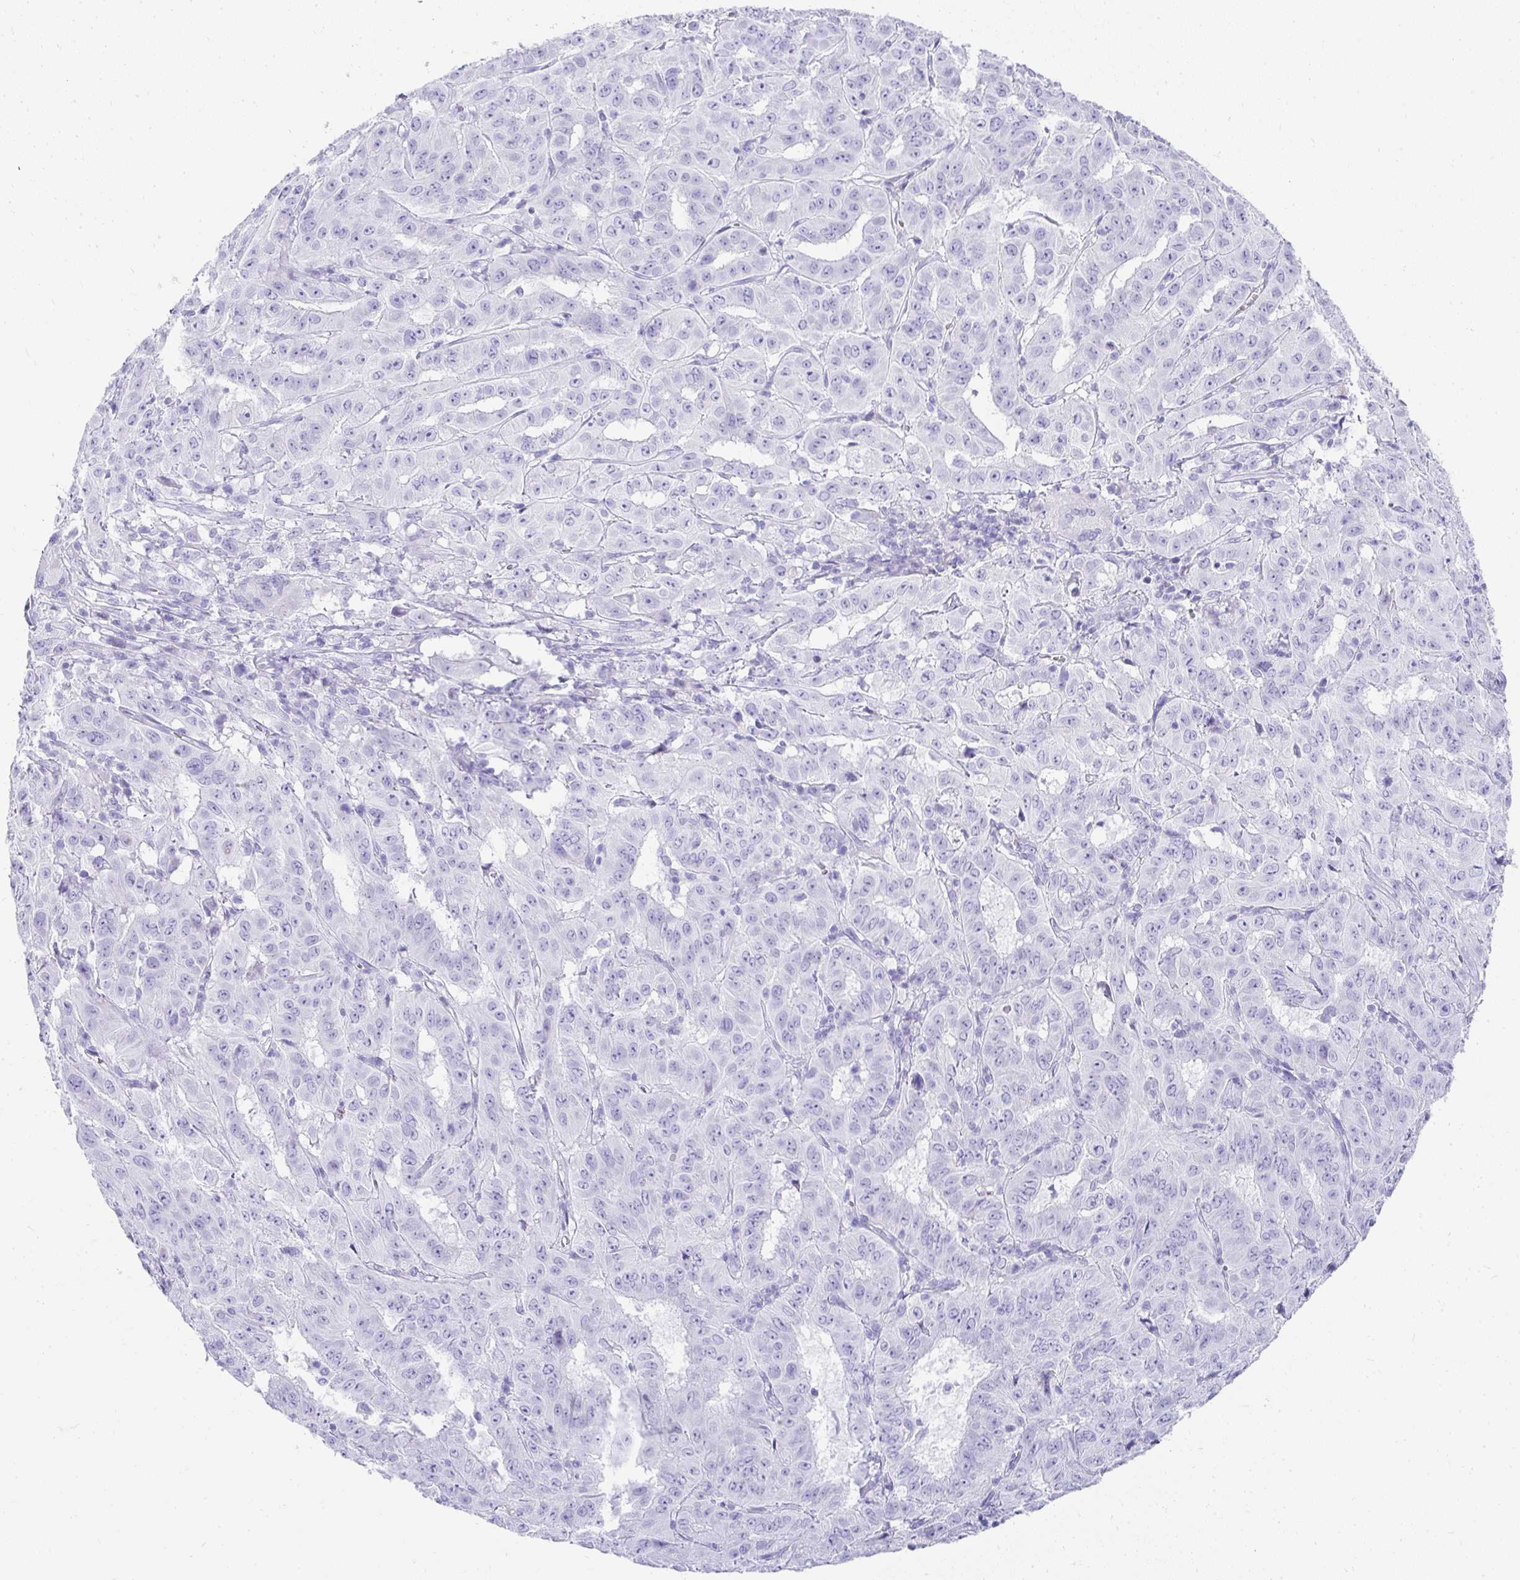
{"staining": {"intensity": "negative", "quantity": "none", "location": "none"}, "tissue": "pancreatic cancer", "cell_type": "Tumor cells", "image_type": "cancer", "snomed": [{"axis": "morphology", "description": "Adenocarcinoma, NOS"}, {"axis": "topography", "description": "Pancreas"}], "caption": "Protein analysis of adenocarcinoma (pancreatic) shows no significant staining in tumor cells.", "gene": "TNNT1", "patient": {"sex": "male", "age": 63}}